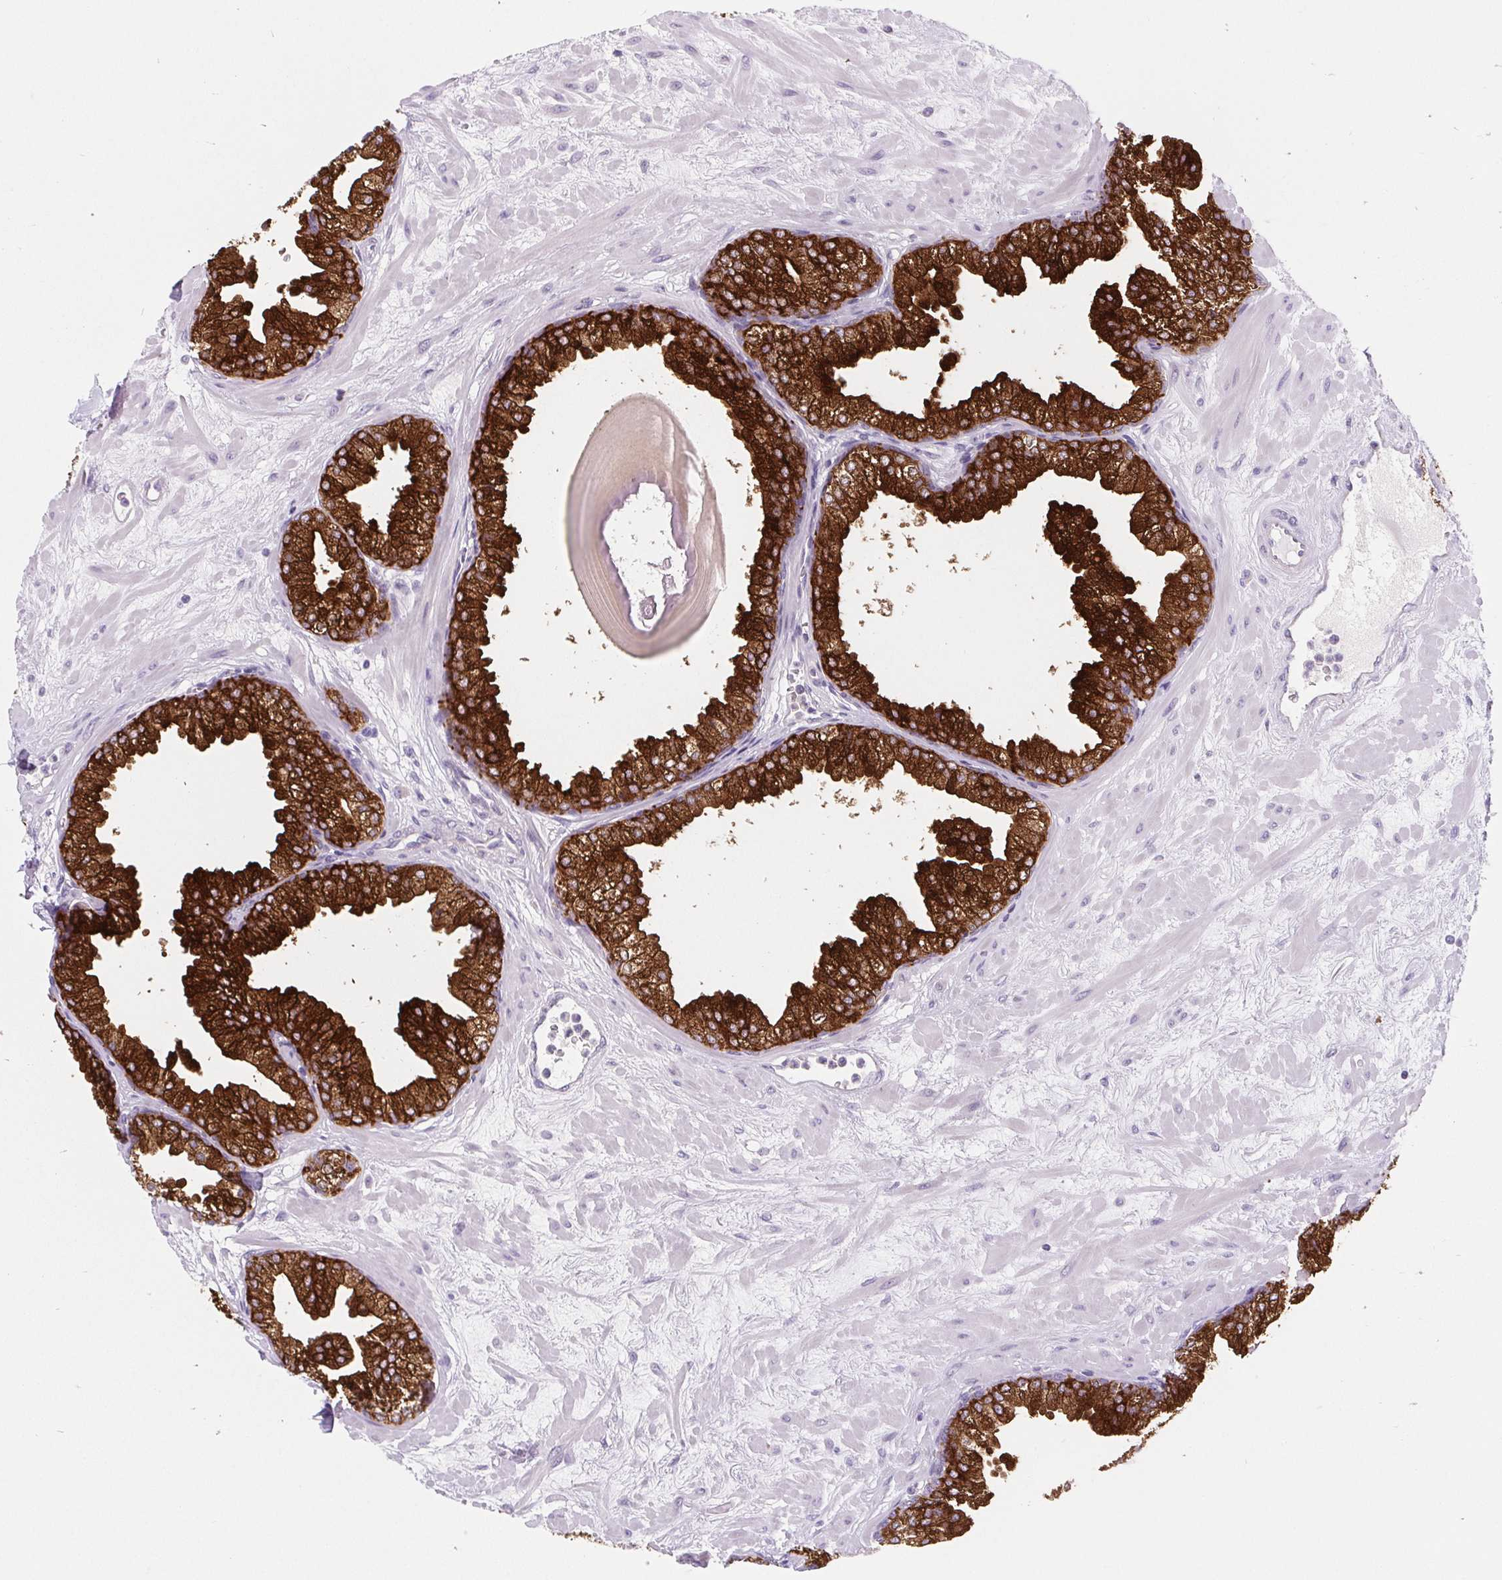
{"staining": {"intensity": "strong", "quantity": ">75%", "location": "cytoplasmic/membranous"}, "tissue": "prostate", "cell_type": "Glandular cells", "image_type": "normal", "snomed": [{"axis": "morphology", "description": "Normal tissue, NOS"}, {"axis": "topography", "description": "Prostate"}, {"axis": "topography", "description": "Peripheral nerve tissue"}], "caption": "Immunohistochemistry photomicrograph of benign human prostate stained for a protein (brown), which exhibits high levels of strong cytoplasmic/membranous positivity in about >75% of glandular cells.", "gene": "BCAS1", "patient": {"sex": "male", "age": 61}}